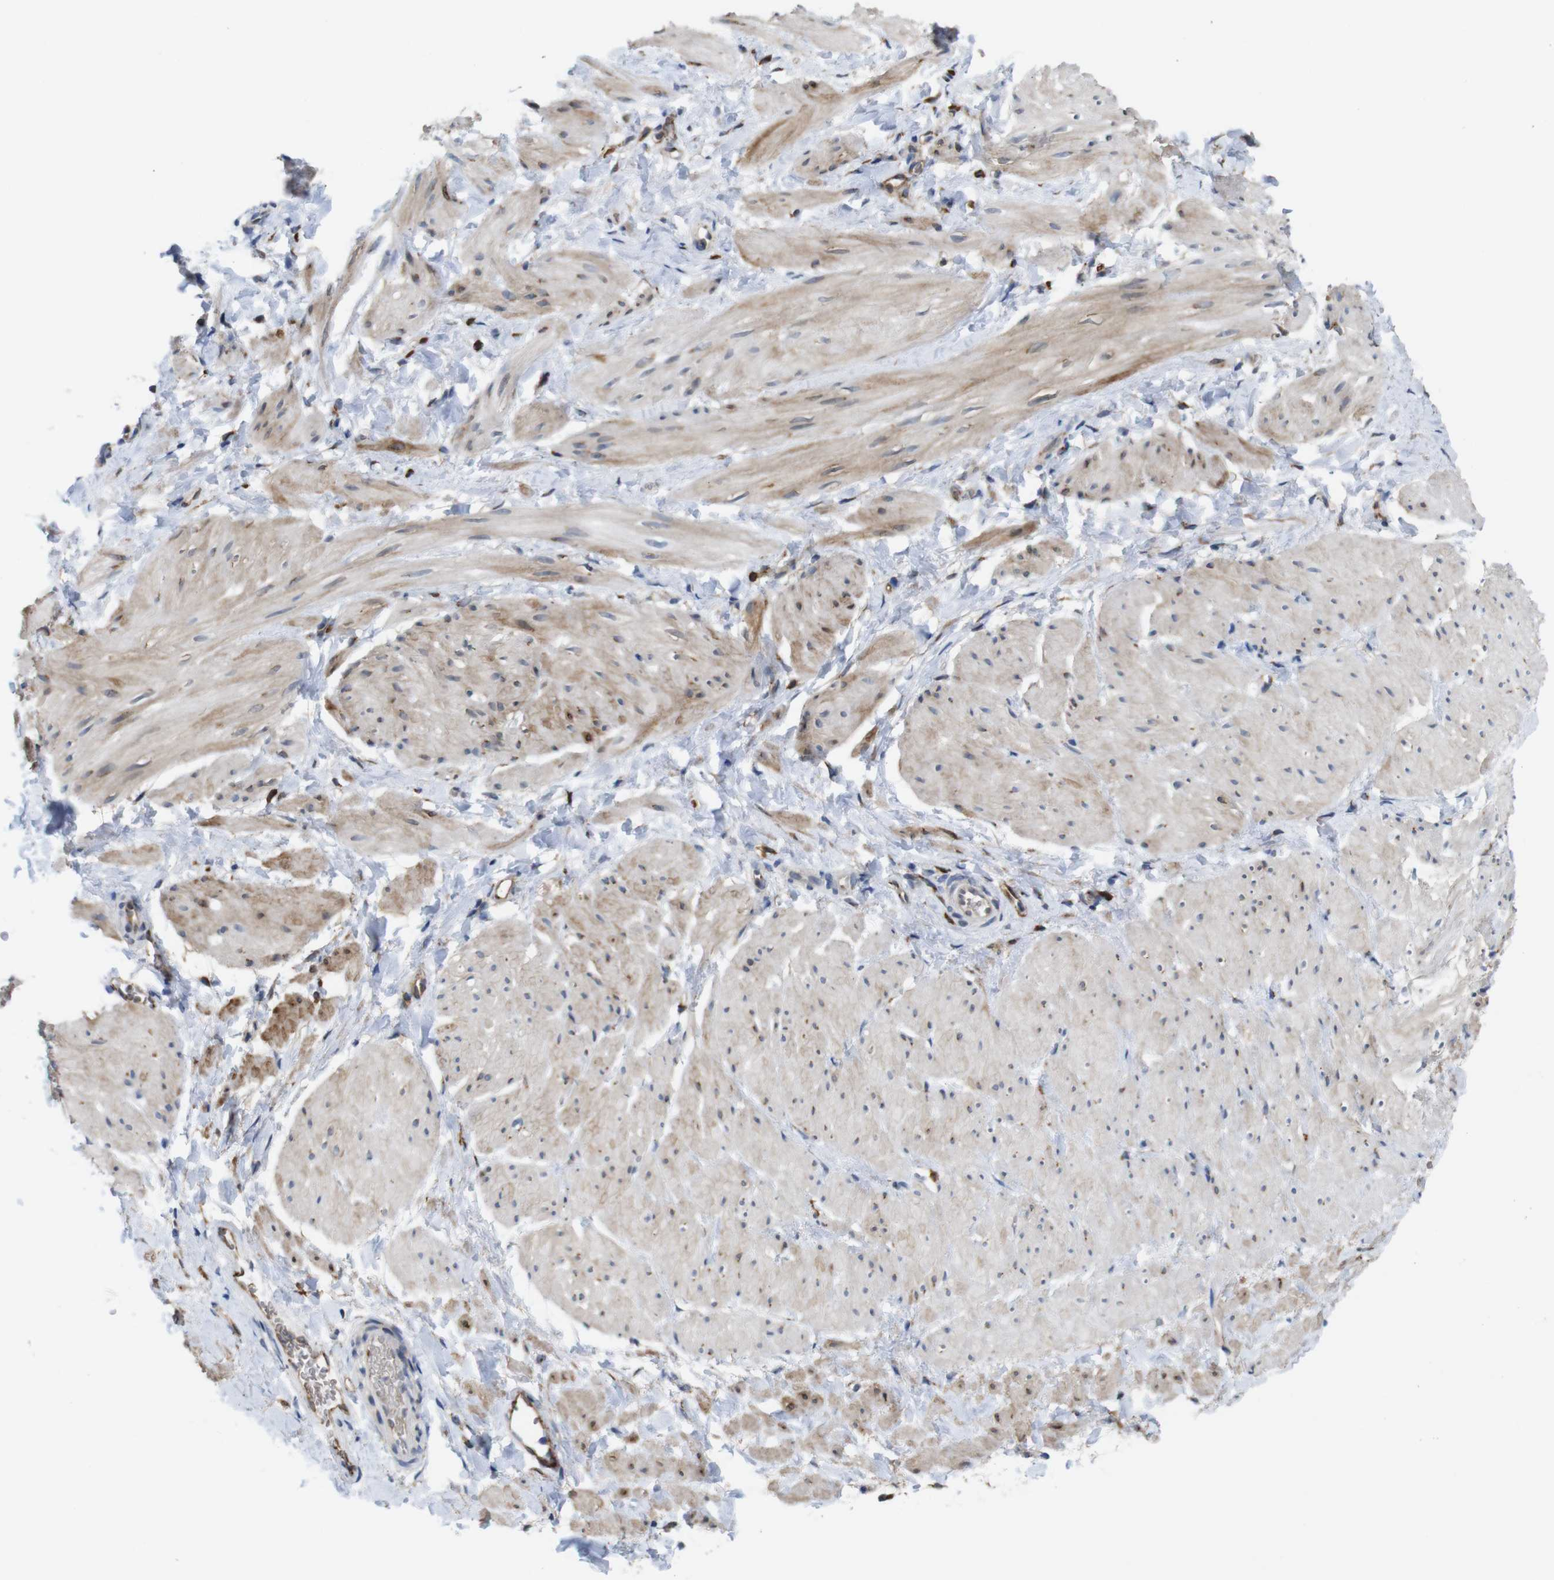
{"staining": {"intensity": "moderate", "quantity": "25%-75%", "location": "cytoplasmic/membranous"}, "tissue": "smooth muscle", "cell_type": "Smooth muscle cells", "image_type": "normal", "snomed": [{"axis": "morphology", "description": "Normal tissue, NOS"}, {"axis": "topography", "description": "Smooth muscle"}], "caption": "Smooth muscle was stained to show a protein in brown. There is medium levels of moderate cytoplasmic/membranous expression in approximately 25%-75% of smooth muscle cells.", "gene": "EFCAB14", "patient": {"sex": "male", "age": 16}}